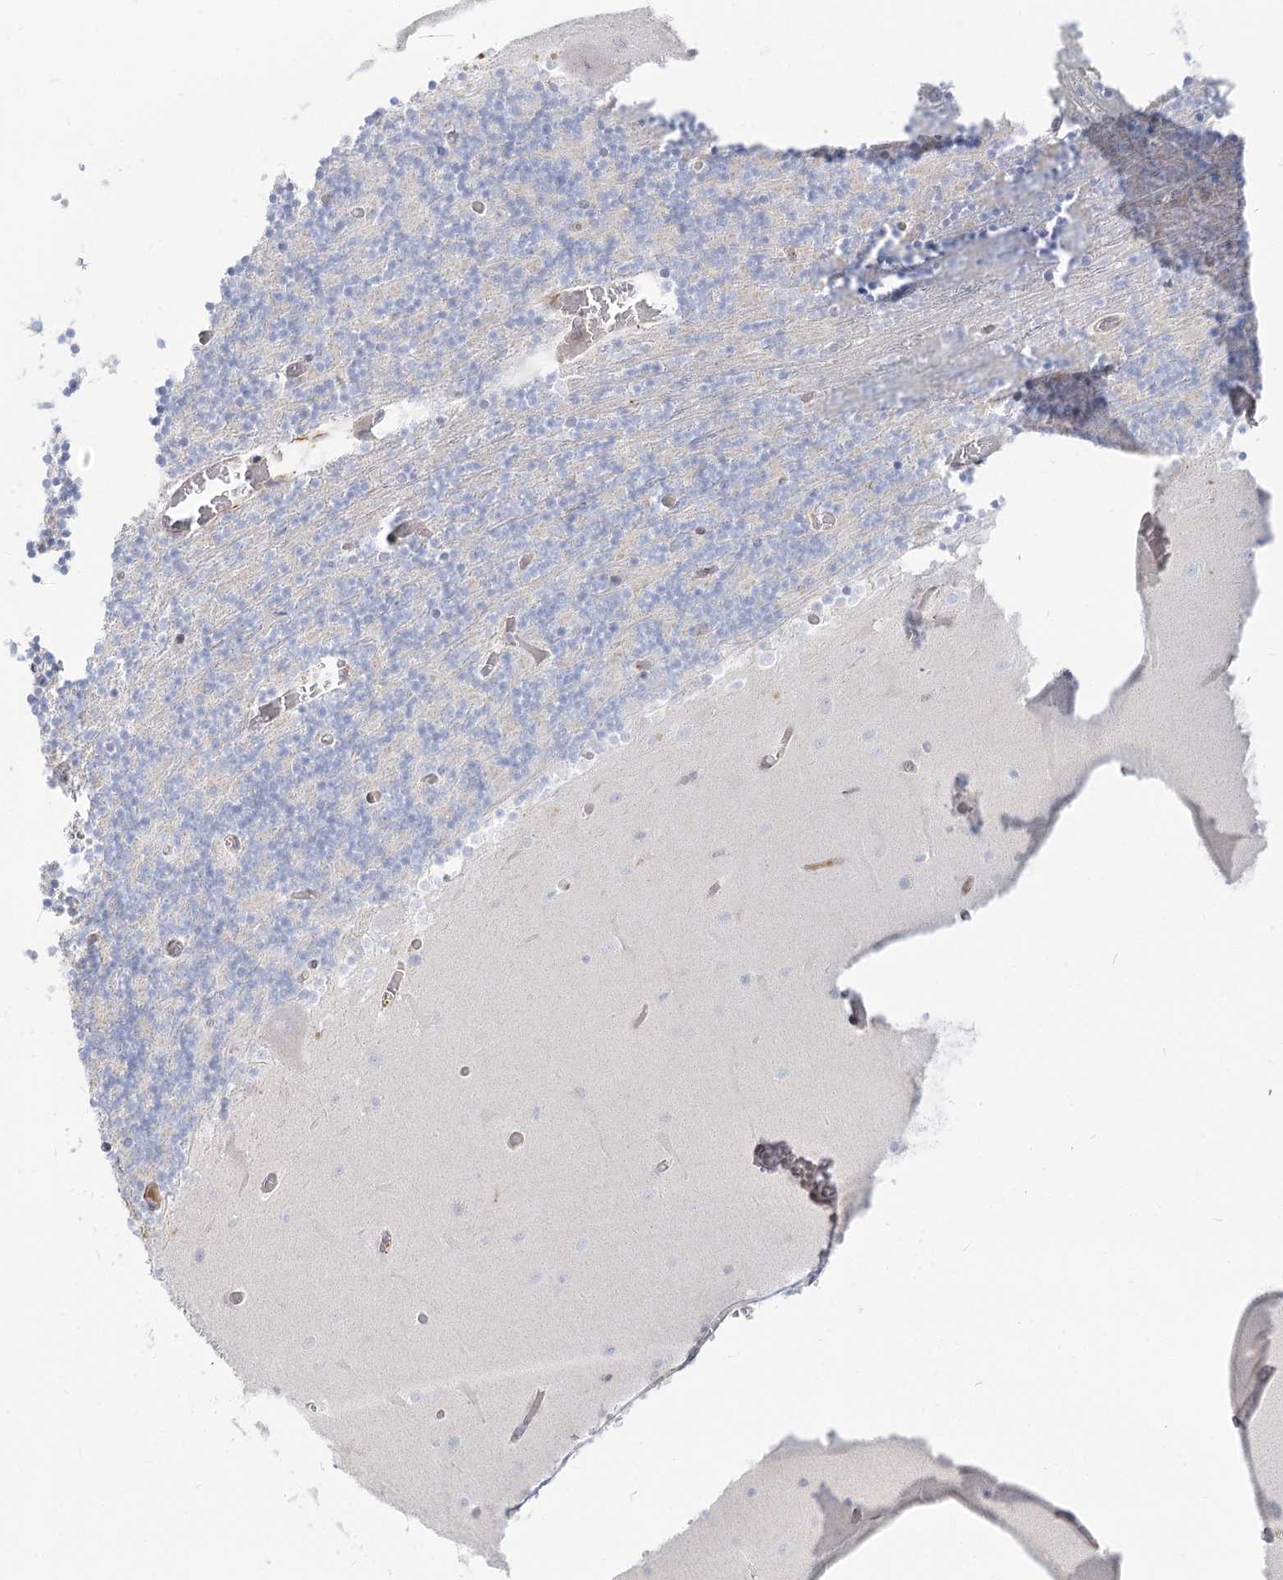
{"staining": {"intensity": "negative", "quantity": "none", "location": "none"}, "tissue": "cerebellum", "cell_type": "Cells in granular layer", "image_type": "normal", "snomed": [{"axis": "morphology", "description": "Normal tissue, NOS"}, {"axis": "topography", "description": "Cerebellum"}], "caption": "IHC of normal cerebellum demonstrates no positivity in cells in granular layer. (Stains: DAB (3,3'-diaminobenzidine) immunohistochemistry with hematoxylin counter stain, Microscopy: brightfield microscopy at high magnification).", "gene": "MTMR3", "patient": {"sex": "female", "age": 28}}